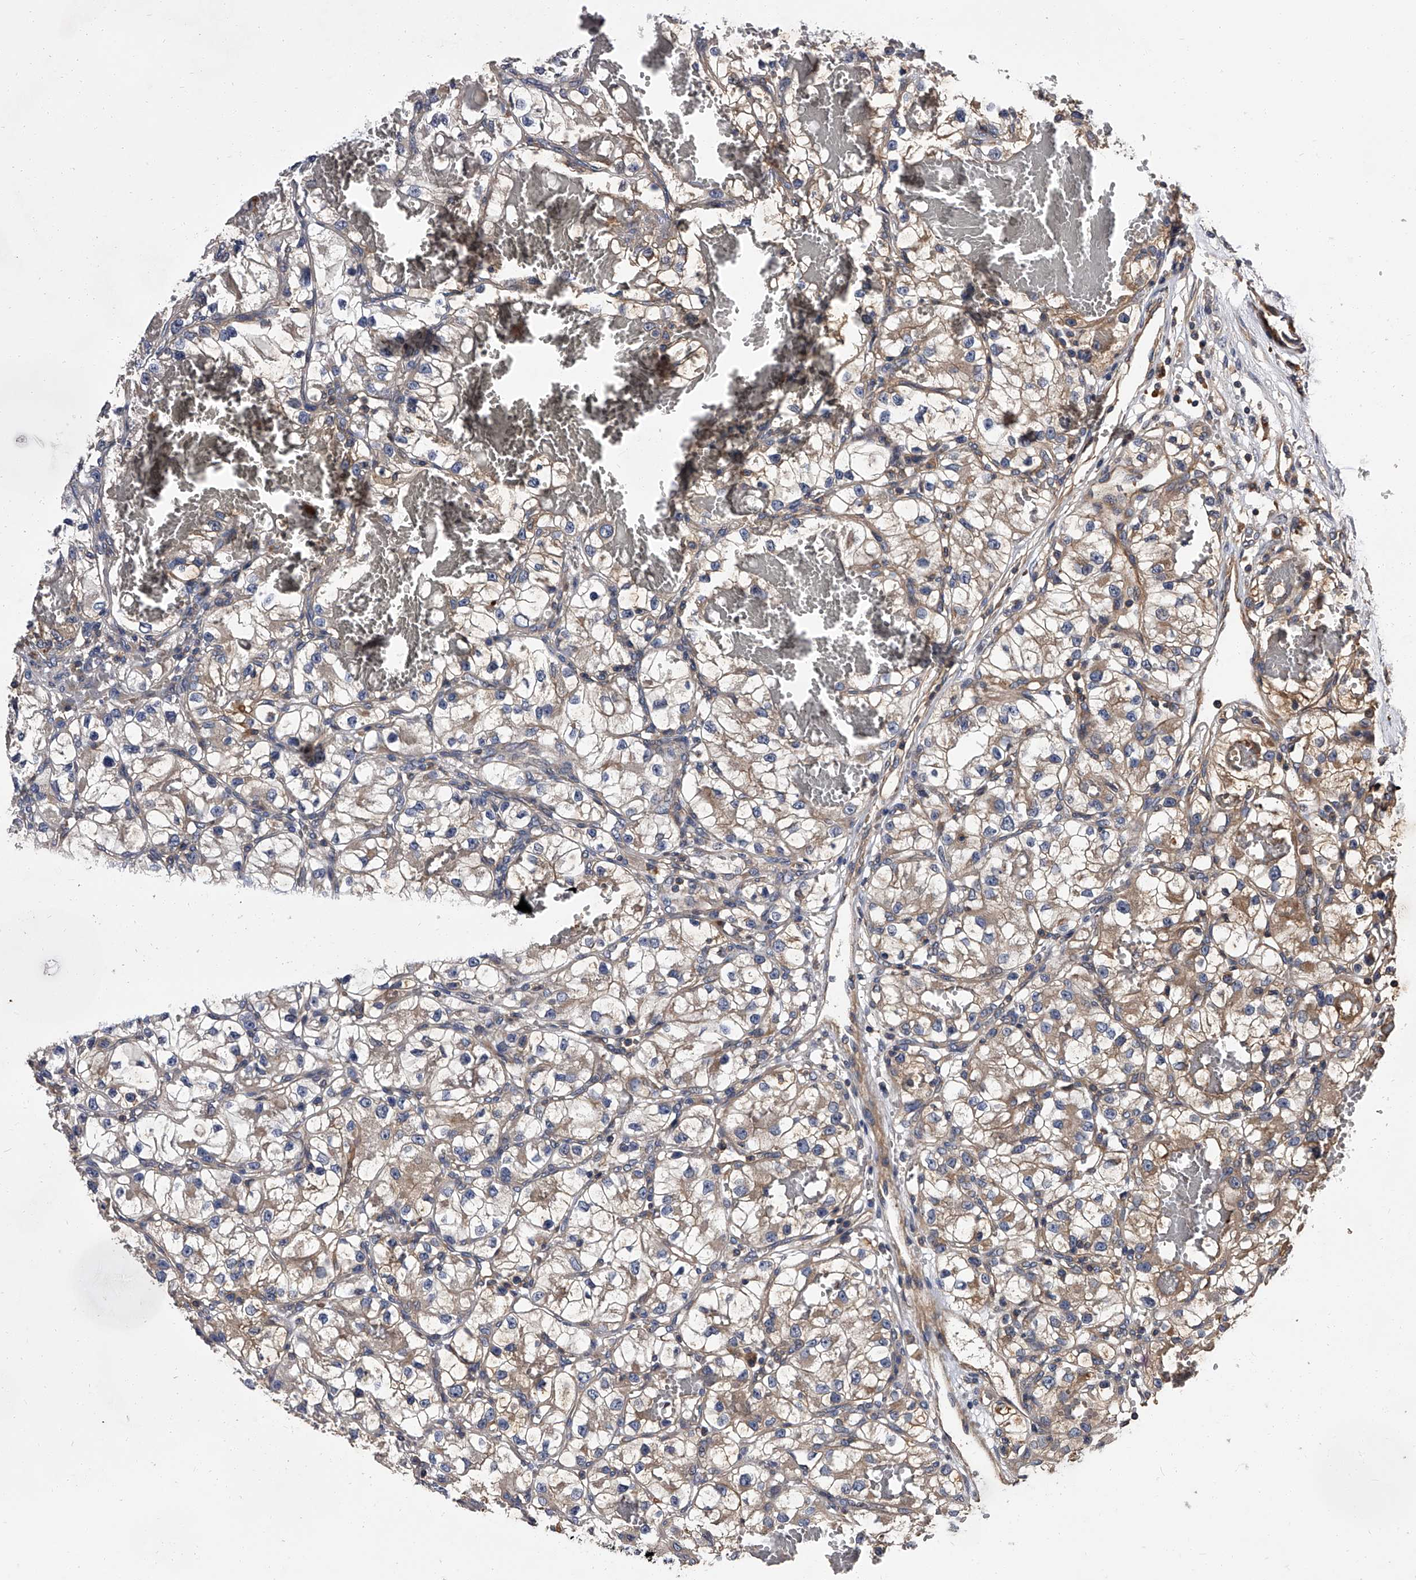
{"staining": {"intensity": "weak", "quantity": "25%-75%", "location": "cytoplasmic/membranous"}, "tissue": "renal cancer", "cell_type": "Tumor cells", "image_type": "cancer", "snomed": [{"axis": "morphology", "description": "Adenocarcinoma, NOS"}, {"axis": "topography", "description": "Kidney"}], "caption": "A low amount of weak cytoplasmic/membranous expression is identified in about 25%-75% of tumor cells in renal cancer tissue.", "gene": "STK36", "patient": {"sex": "female", "age": 57}}